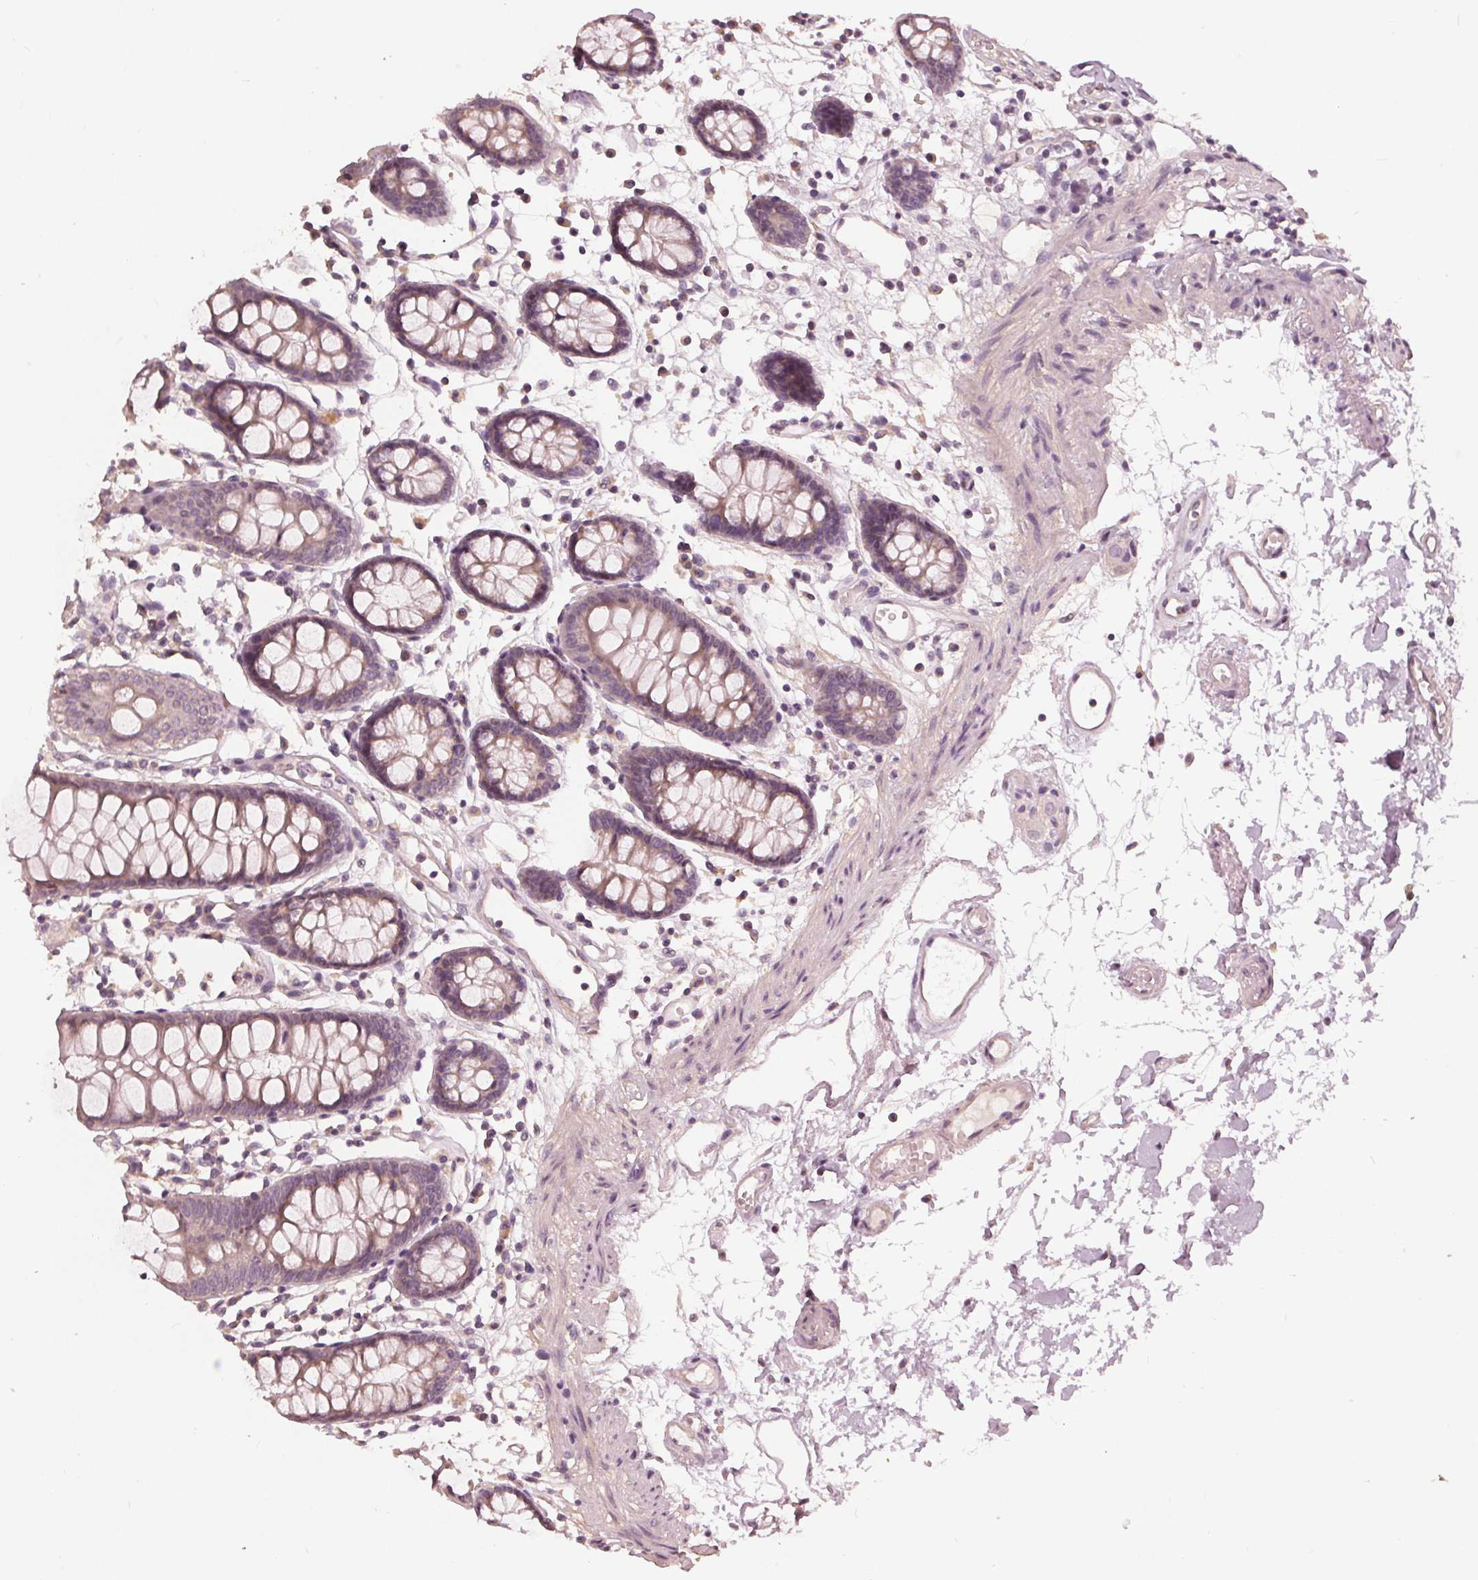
{"staining": {"intensity": "negative", "quantity": "none", "location": "none"}, "tissue": "colon", "cell_type": "Endothelial cells", "image_type": "normal", "snomed": [{"axis": "morphology", "description": "Normal tissue, NOS"}, {"axis": "topography", "description": "Colon"}], "caption": "This micrograph is of normal colon stained with IHC to label a protein in brown with the nuclei are counter-stained blue. There is no positivity in endothelial cells.", "gene": "KLK13", "patient": {"sex": "female", "age": 84}}